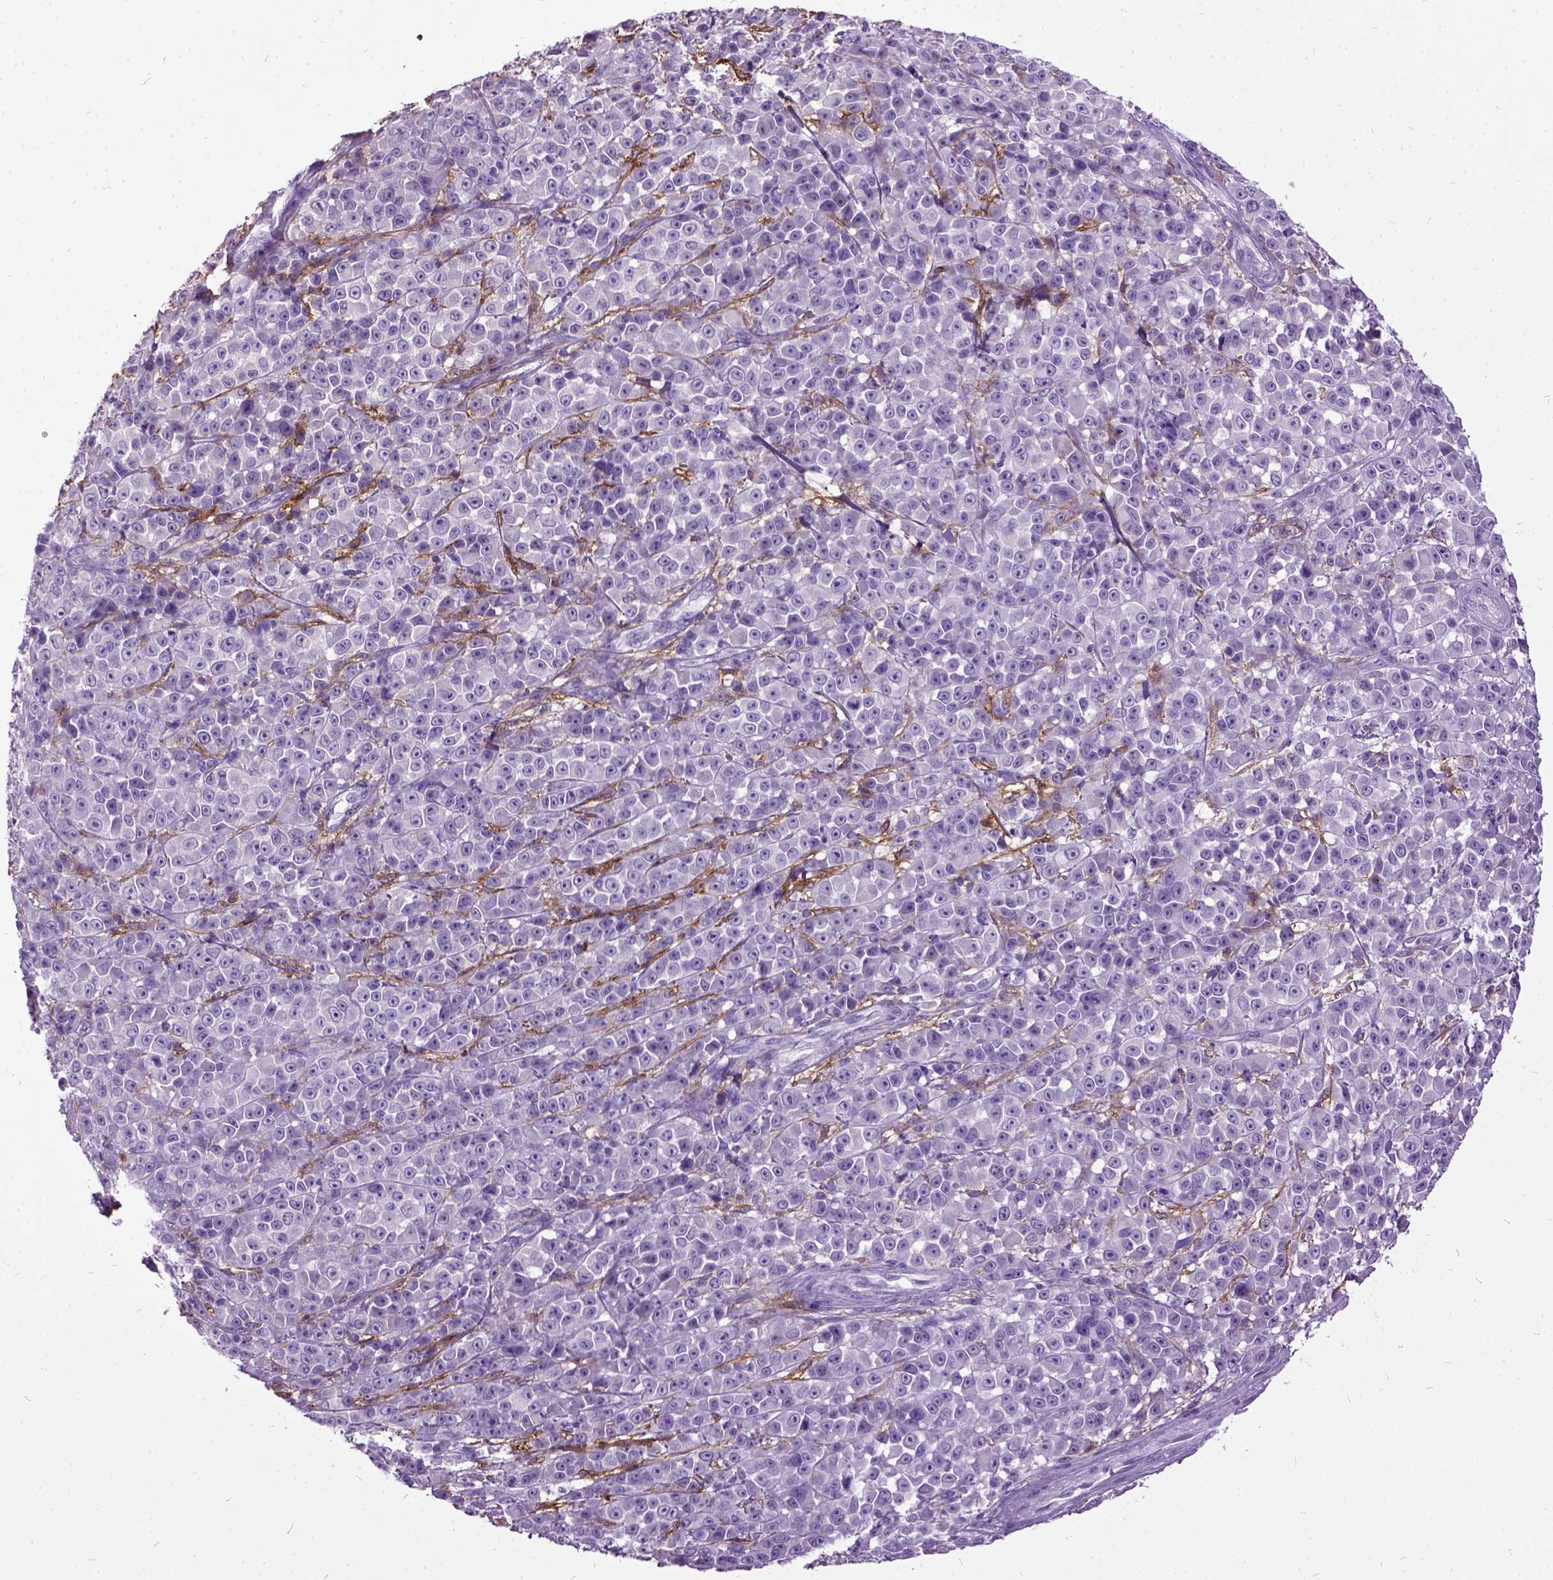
{"staining": {"intensity": "negative", "quantity": "none", "location": "none"}, "tissue": "melanoma", "cell_type": "Tumor cells", "image_type": "cancer", "snomed": [{"axis": "morphology", "description": "Malignant melanoma, NOS"}, {"axis": "topography", "description": "Skin"}, {"axis": "topography", "description": "Skin of back"}], "caption": "This is an IHC micrograph of human melanoma. There is no expression in tumor cells.", "gene": "MME", "patient": {"sex": "male", "age": 91}}